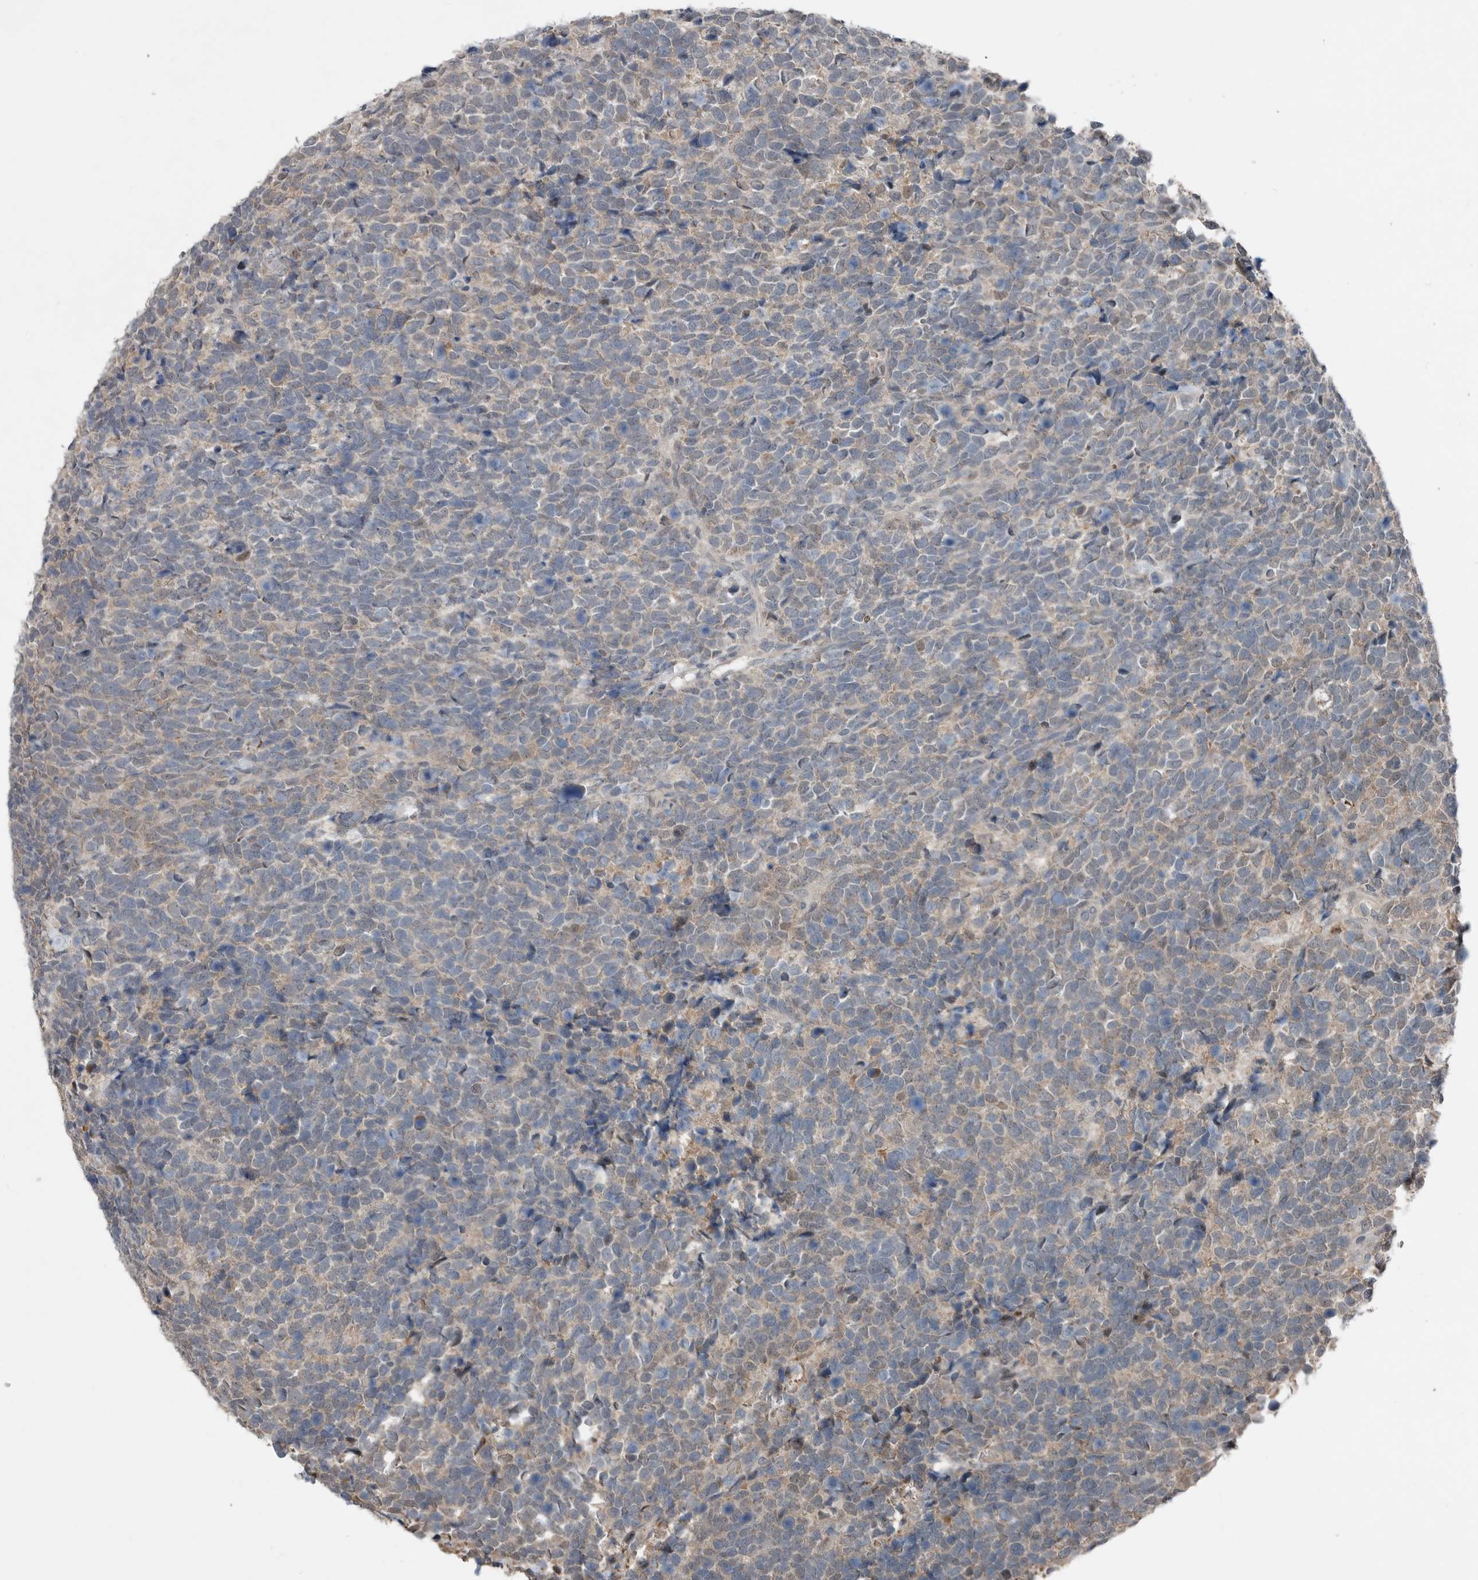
{"staining": {"intensity": "negative", "quantity": "none", "location": "none"}, "tissue": "urothelial cancer", "cell_type": "Tumor cells", "image_type": "cancer", "snomed": [{"axis": "morphology", "description": "Urothelial carcinoma, High grade"}, {"axis": "topography", "description": "Urinary bladder"}], "caption": "Urothelial carcinoma (high-grade) was stained to show a protein in brown. There is no significant expression in tumor cells.", "gene": "MFAP3L", "patient": {"sex": "female", "age": 82}}